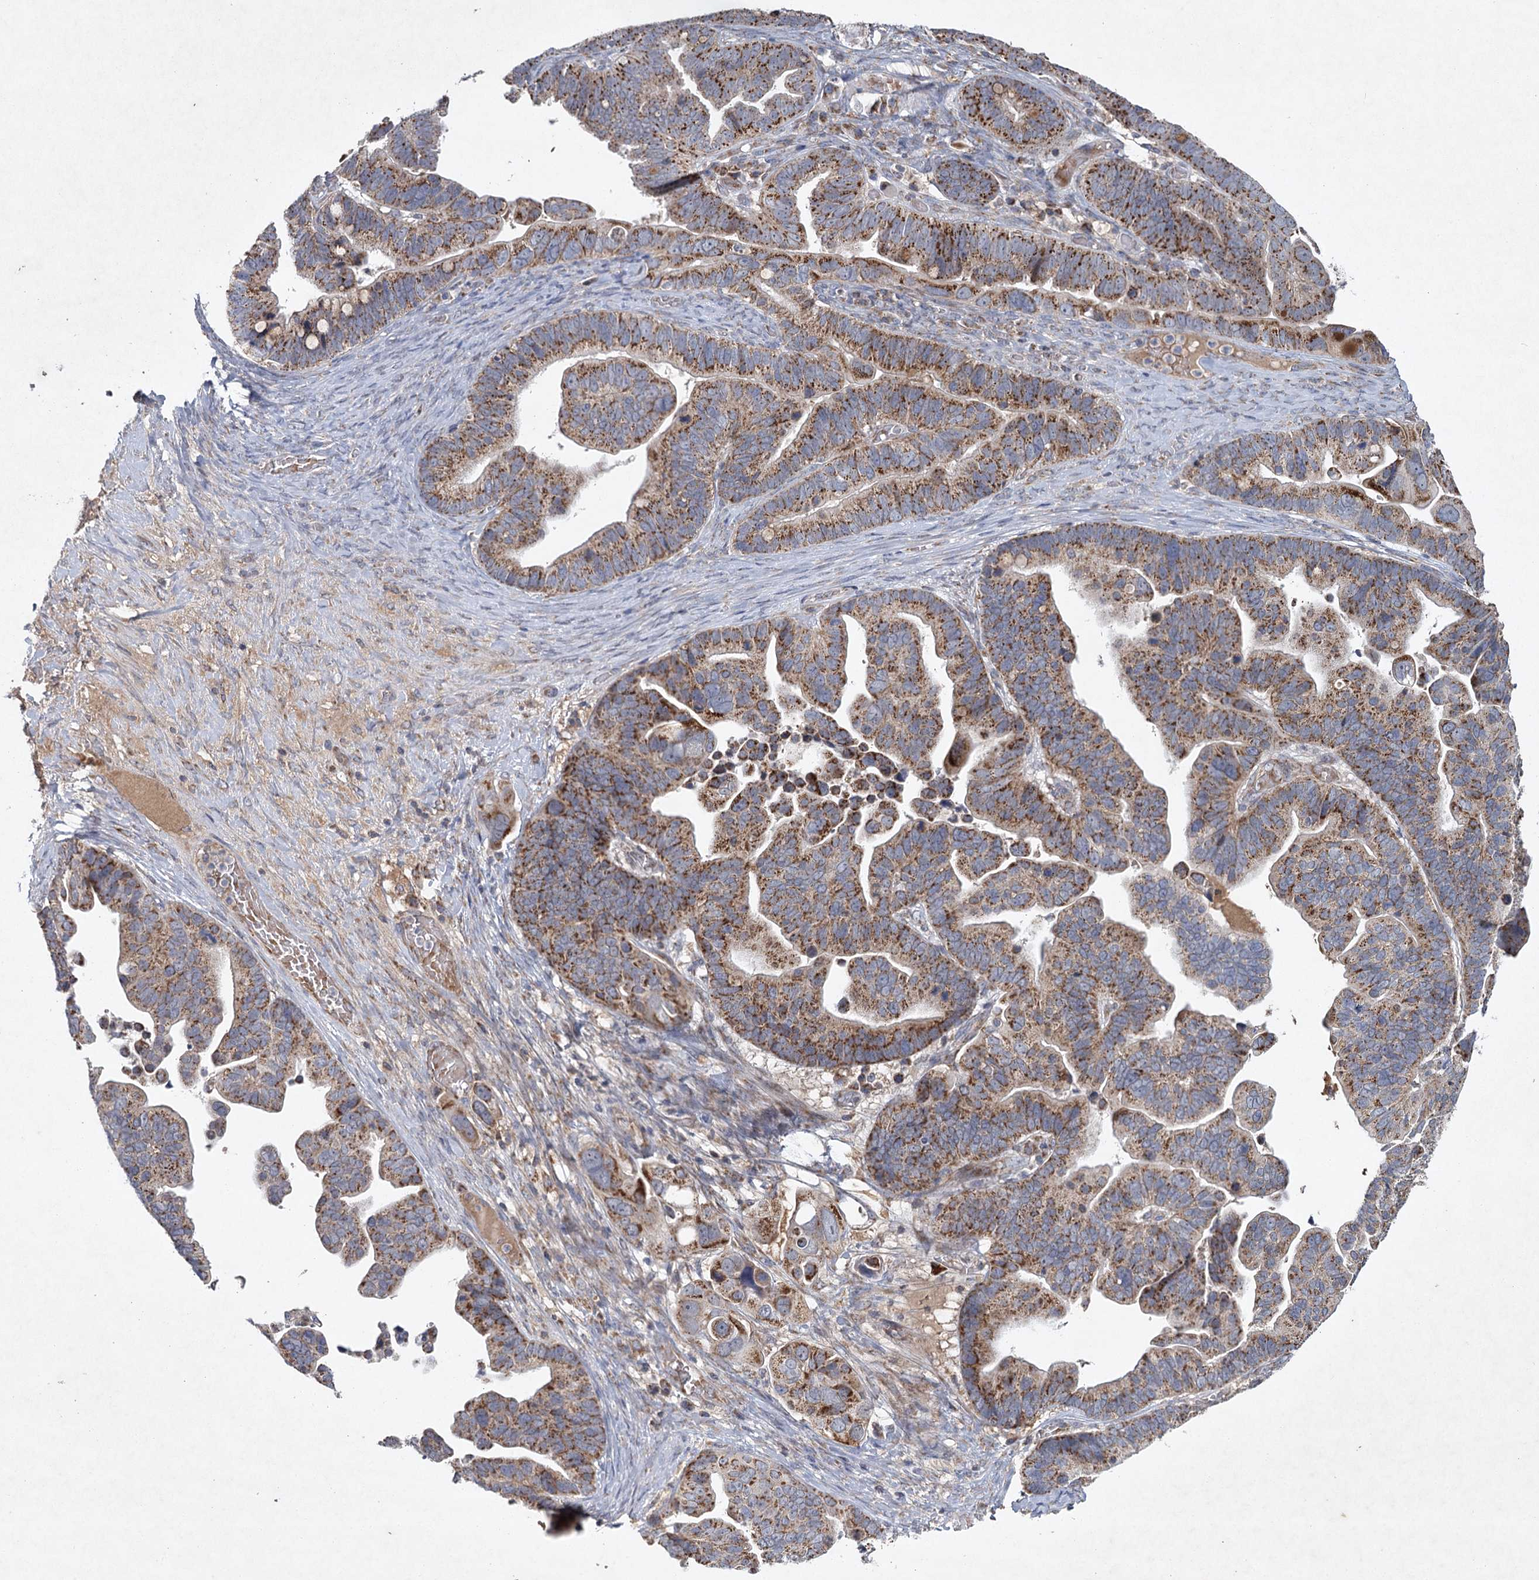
{"staining": {"intensity": "moderate", "quantity": ">75%", "location": "cytoplasmic/membranous"}, "tissue": "ovarian cancer", "cell_type": "Tumor cells", "image_type": "cancer", "snomed": [{"axis": "morphology", "description": "Cystadenocarcinoma, serous, NOS"}, {"axis": "topography", "description": "Ovary"}], "caption": "Protein analysis of serous cystadenocarcinoma (ovarian) tissue shows moderate cytoplasmic/membranous expression in approximately >75% of tumor cells.", "gene": "MRPL44", "patient": {"sex": "female", "age": 56}}